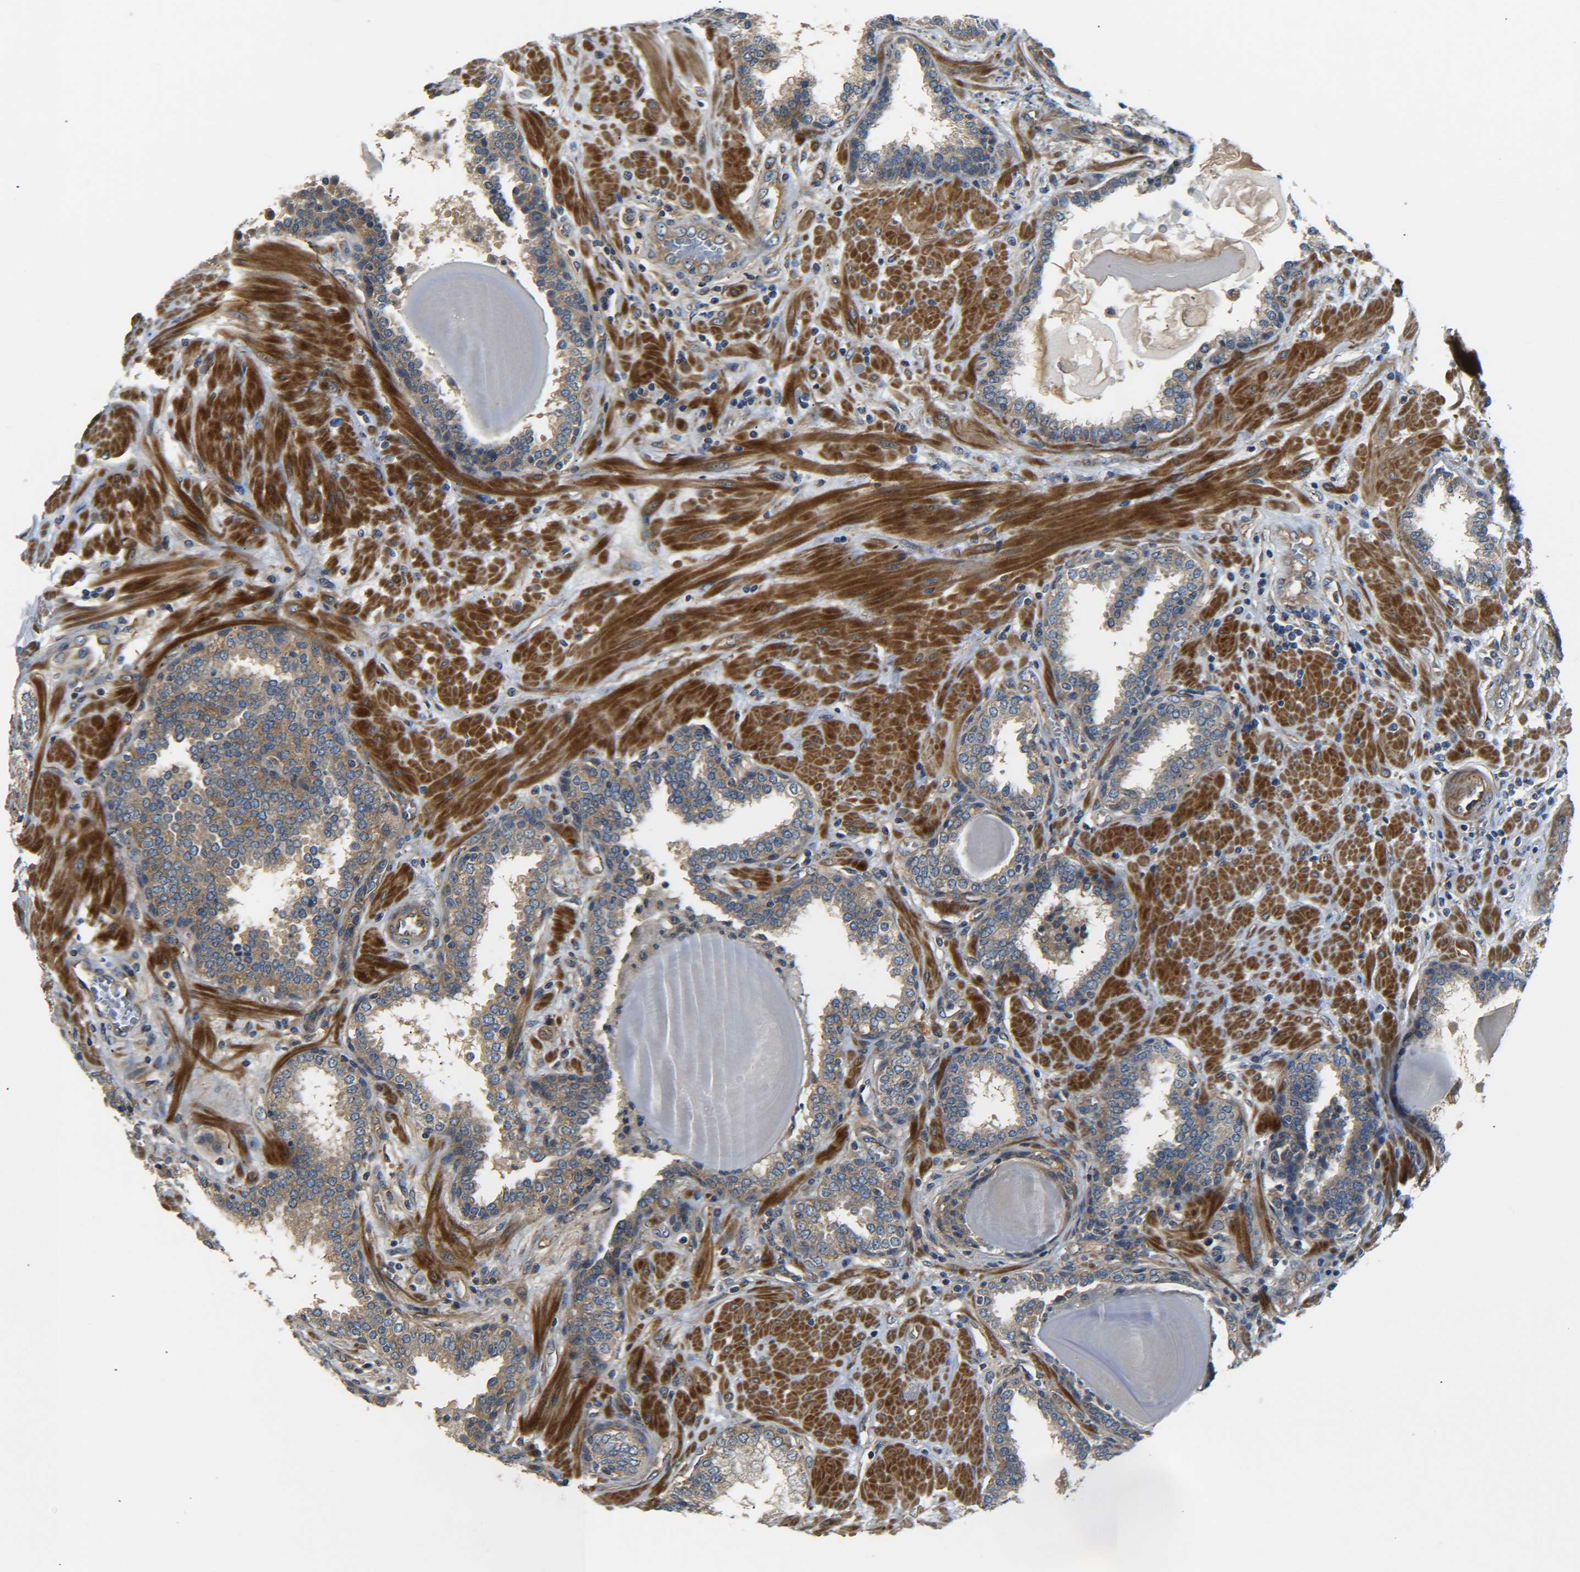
{"staining": {"intensity": "moderate", "quantity": ">75%", "location": "cytoplasmic/membranous"}, "tissue": "prostate", "cell_type": "Glandular cells", "image_type": "normal", "snomed": [{"axis": "morphology", "description": "Normal tissue, NOS"}, {"axis": "topography", "description": "Prostate"}], "caption": "About >75% of glandular cells in benign human prostate reveal moderate cytoplasmic/membranous protein staining as visualized by brown immunohistochemical staining.", "gene": "LRCH3", "patient": {"sex": "male", "age": 51}}